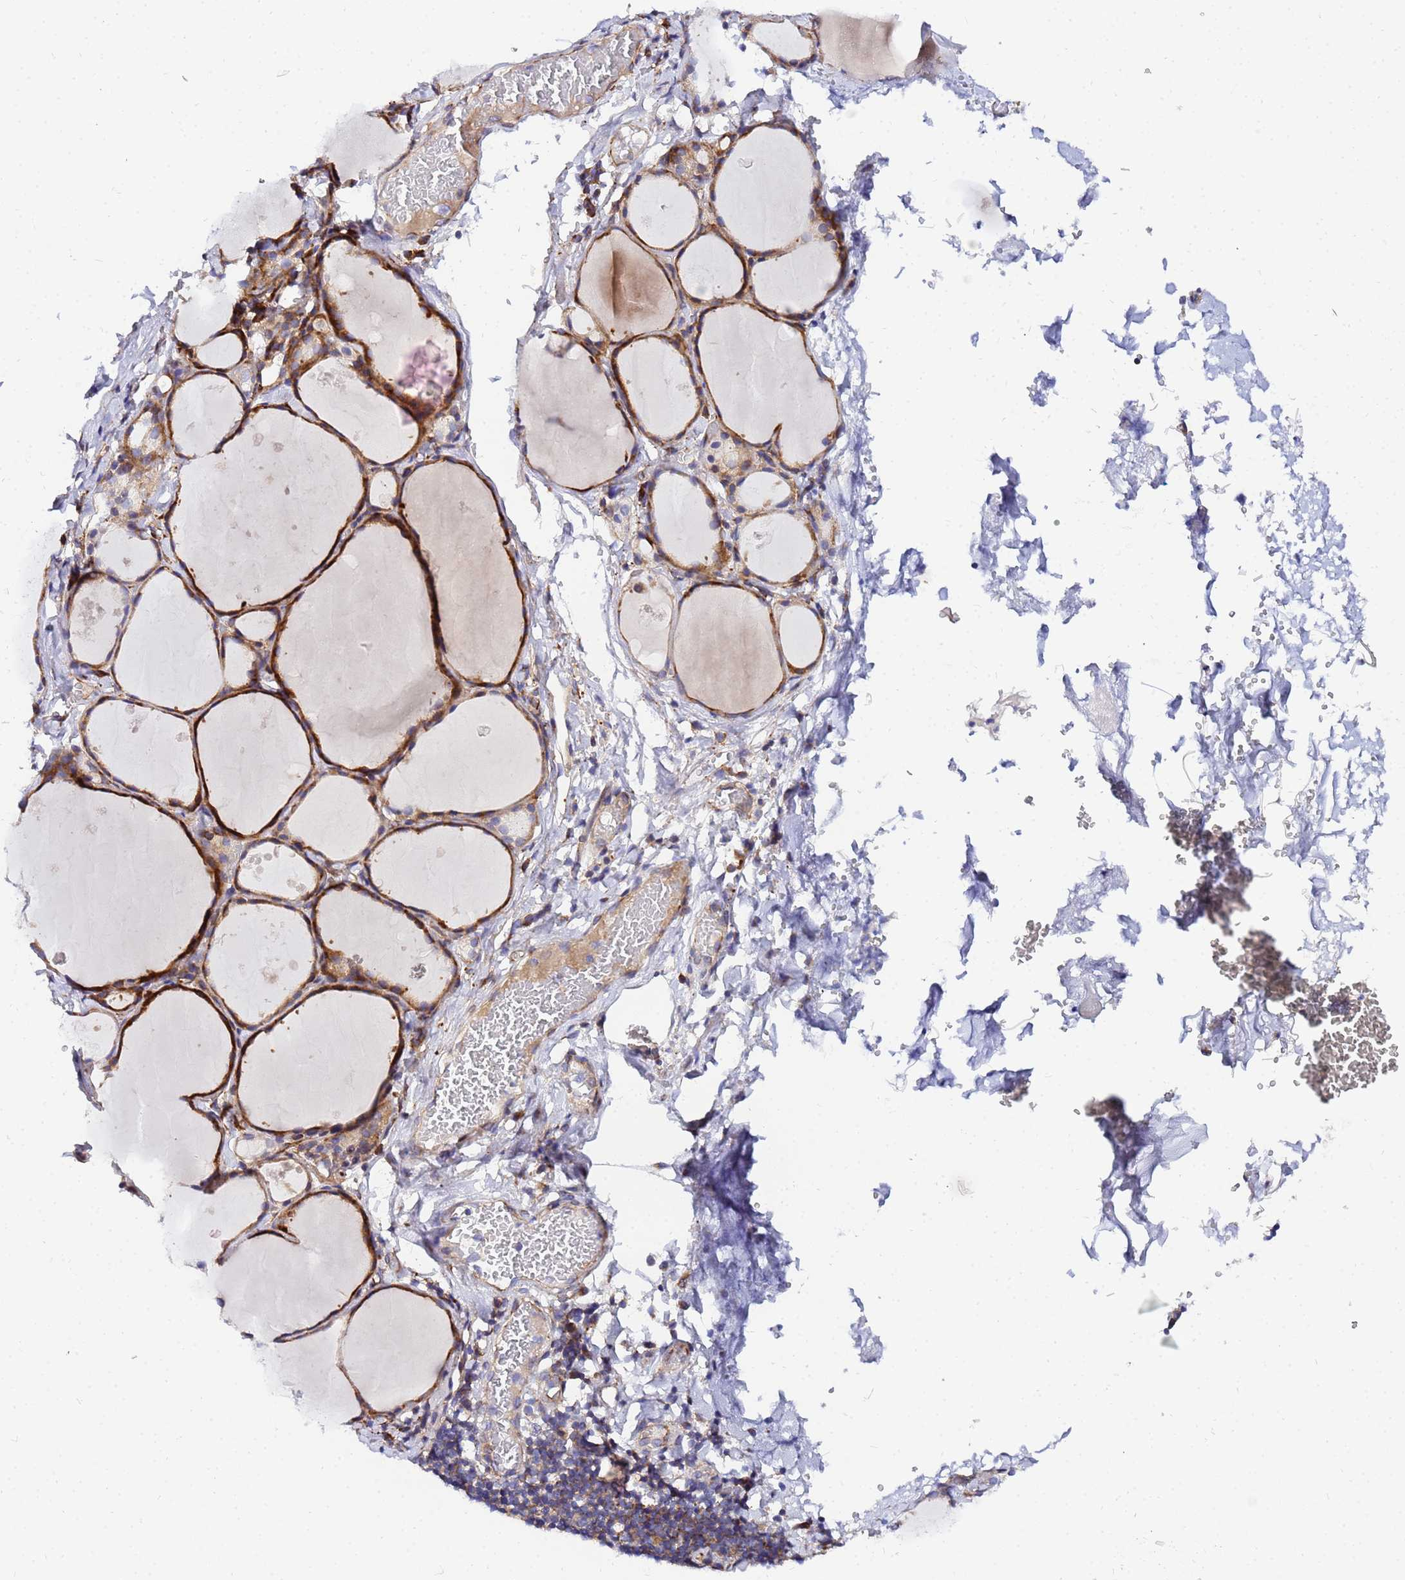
{"staining": {"intensity": "moderate", "quantity": ">75%", "location": "cytoplasmic/membranous"}, "tissue": "thyroid gland", "cell_type": "Glandular cells", "image_type": "normal", "snomed": [{"axis": "morphology", "description": "Normal tissue, NOS"}, {"axis": "topography", "description": "Thyroid gland"}], "caption": "Immunohistochemistry staining of normal thyroid gland, which demonstrates medium levels of moderate cytoplasmic/membranous expression in approximately >75% of glandular cells indicating moderate cytoplasmic/membranous protein positivity. The staining was performed using DAB (3,3'-diaminobenzidine) (brown) for protein detection and nuclei were counterstained in hematoxylin (blue).", "gene": "POM121C", "patient": {"sex": "male", "age": 56}}